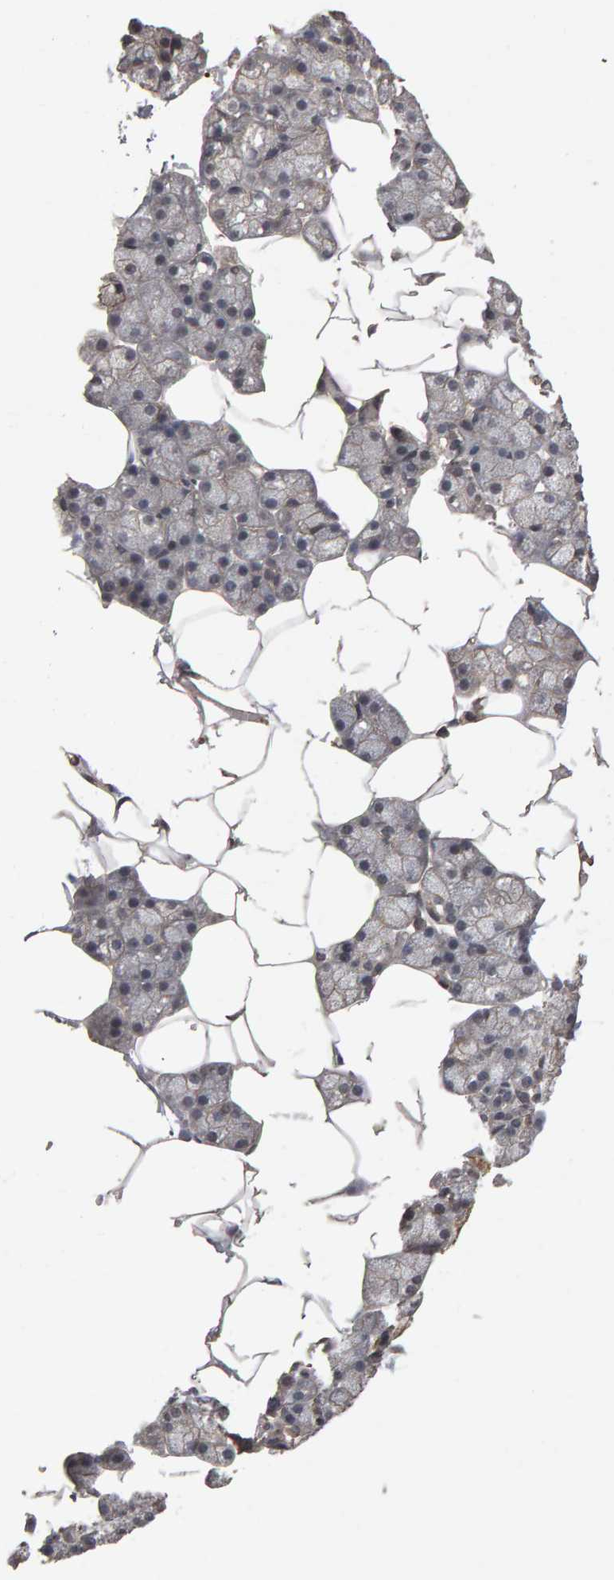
{"staining": {"intensity": "moderate", "quantity": "<25%", "location": "cytoplasmic/membranous"}, "tissue": "salivary gland", "cell_type": "Glandular cells", "image_type": "normal", "snomed": [{"axis": "morphology", "description": "Normal tissue, NOS"}, {"axis": "topography", "description": "Salivary gland"}], "caption": "IHC photomicrograph of benign salivary gland stained for a protein (brown), which demonstrates low levels of moderate cytoplasmic/membranous expression in about <25% of glandular cells.", "gene": "SCRIB", "patient": {"sex": "male", "age": 62}}